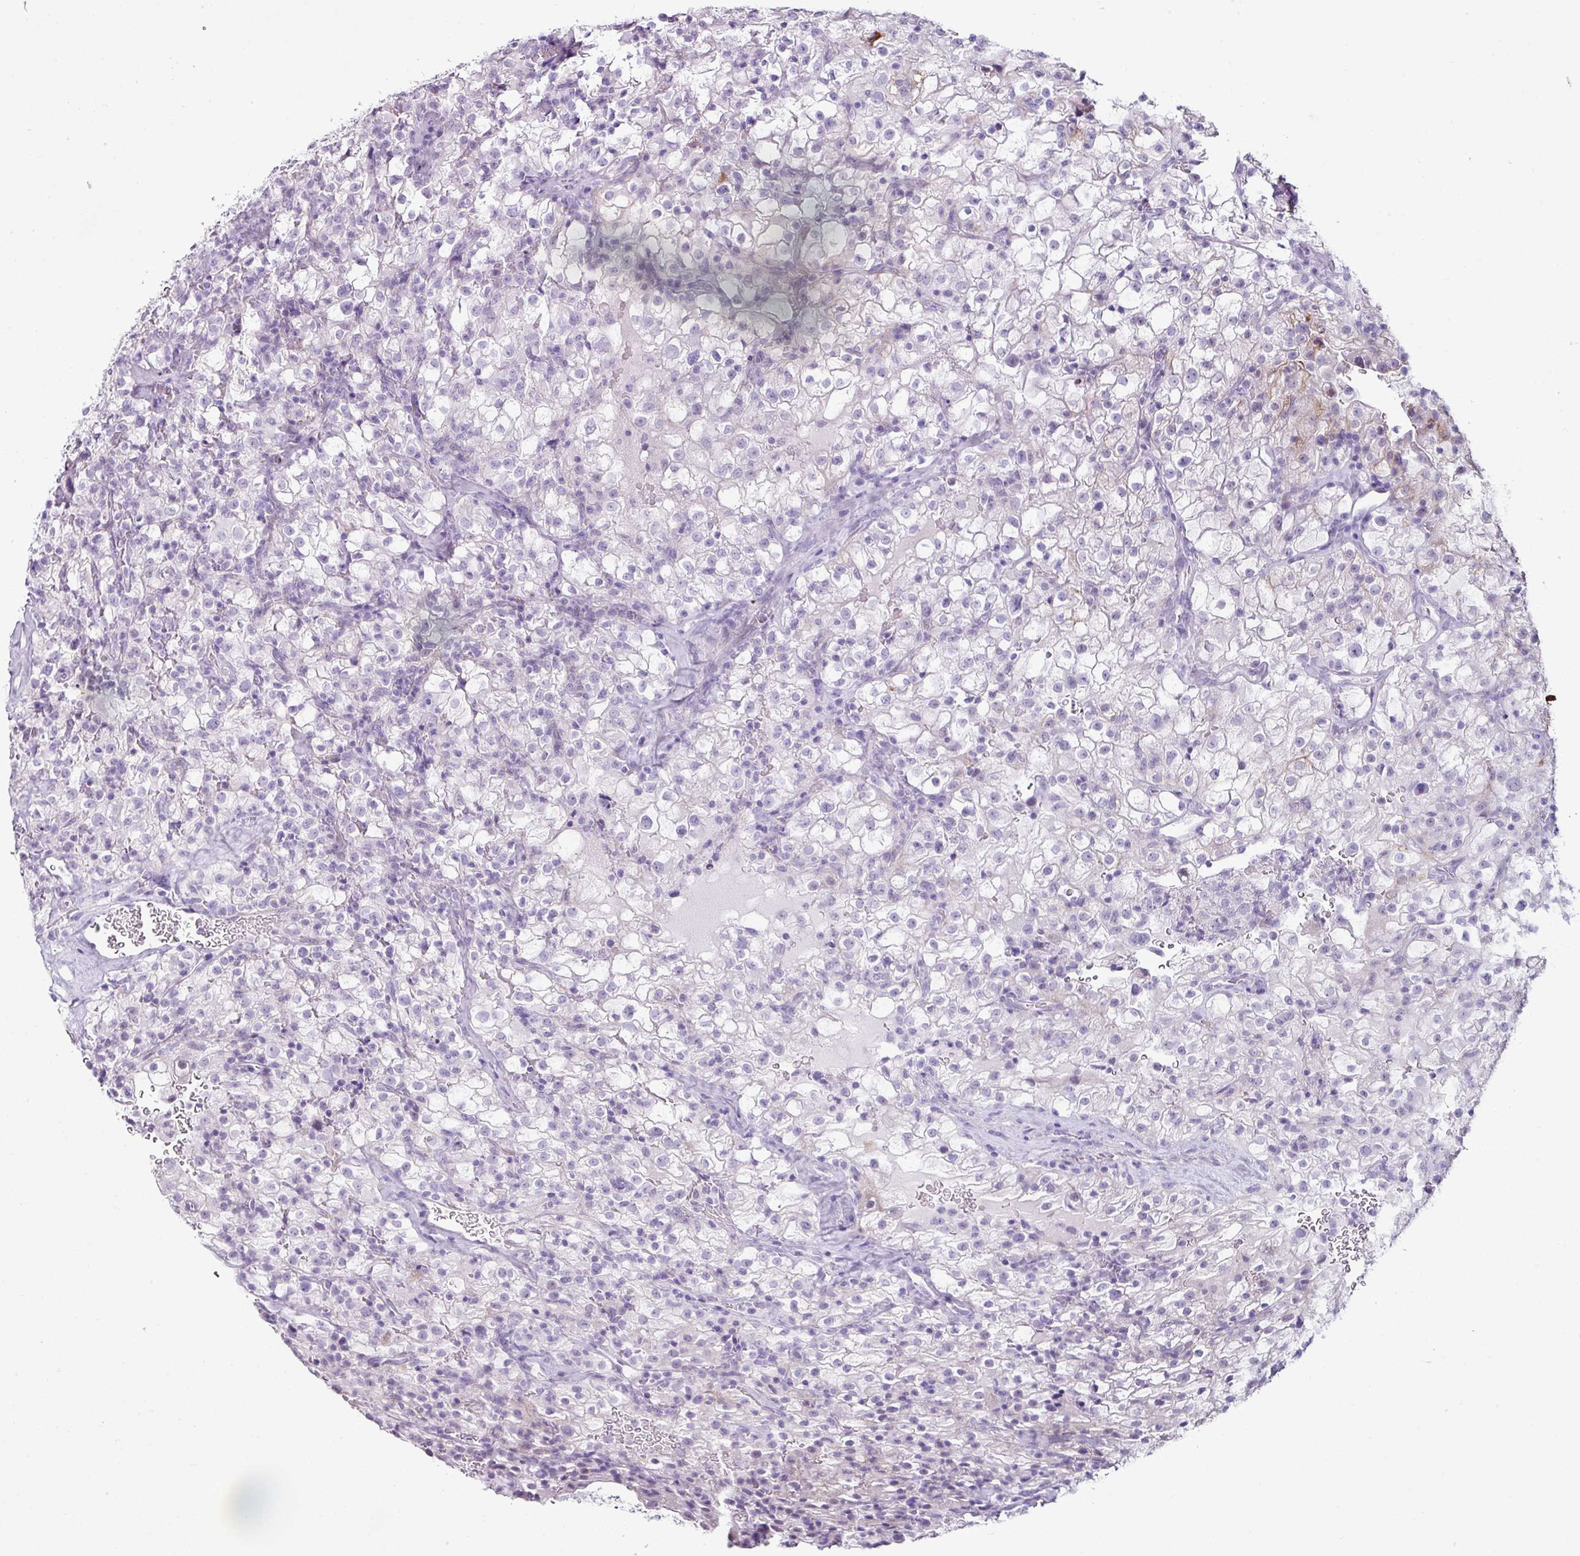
{"staining": {"intensity": "negative", "quantity": "none", "location": "none"}, "tissue": "renal cancer", "cell_type": "Tumor cells", "image_type": "cancer", "snomed": [{"axis": "morphology", "description": "Adenocarcinoma, NOS"}, {"axis": "topography", "description": "Kidney"}], "caption": "Adenocarcinoma (renal) was stained to show a protein in brown. There is no significant positivity in tumor cells.", "gene": "TRA2A", "patient": {"sex": "female", "age": 74}}